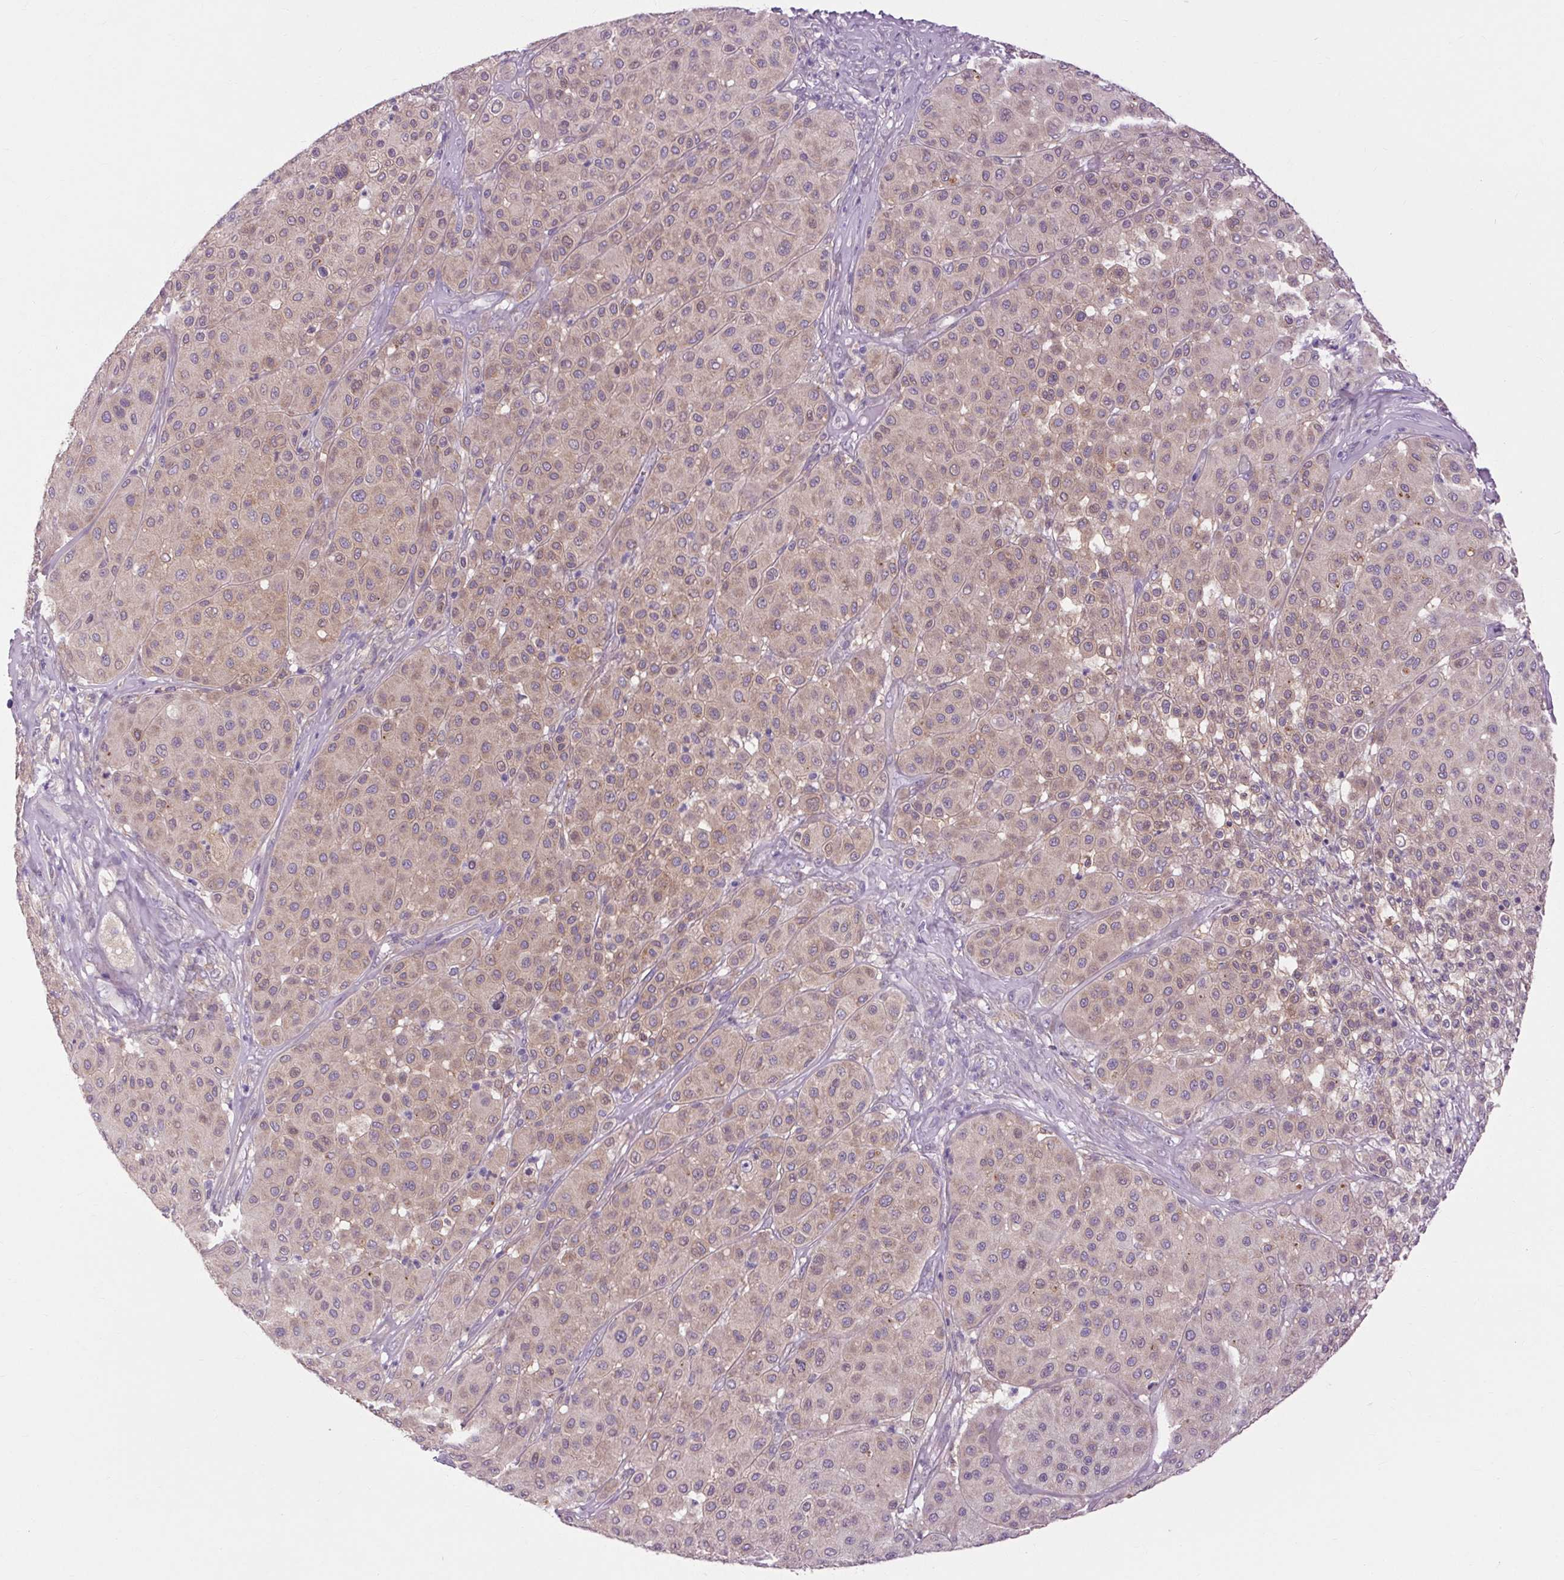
{"staining": {"intensity": "weak", "quantity": ">75%", "location": "cytoplasmic/membranous"}, "tissue": "melanoma", "cell_type": "Tumor cells", "image_type": "cancer", "snomed": [{"axis": "morphology", "description": "Malignant melanoma, Metastatic site"}, {"axis": "topography", "description": "Smooth muscle"}], "caption": "A brown stain highlights weak cytoplasmic/membranous expression of a protein in melanoma tumor cells.", "gene": "SOWAHC", "patient": {"sex": "male", "age": 41}}